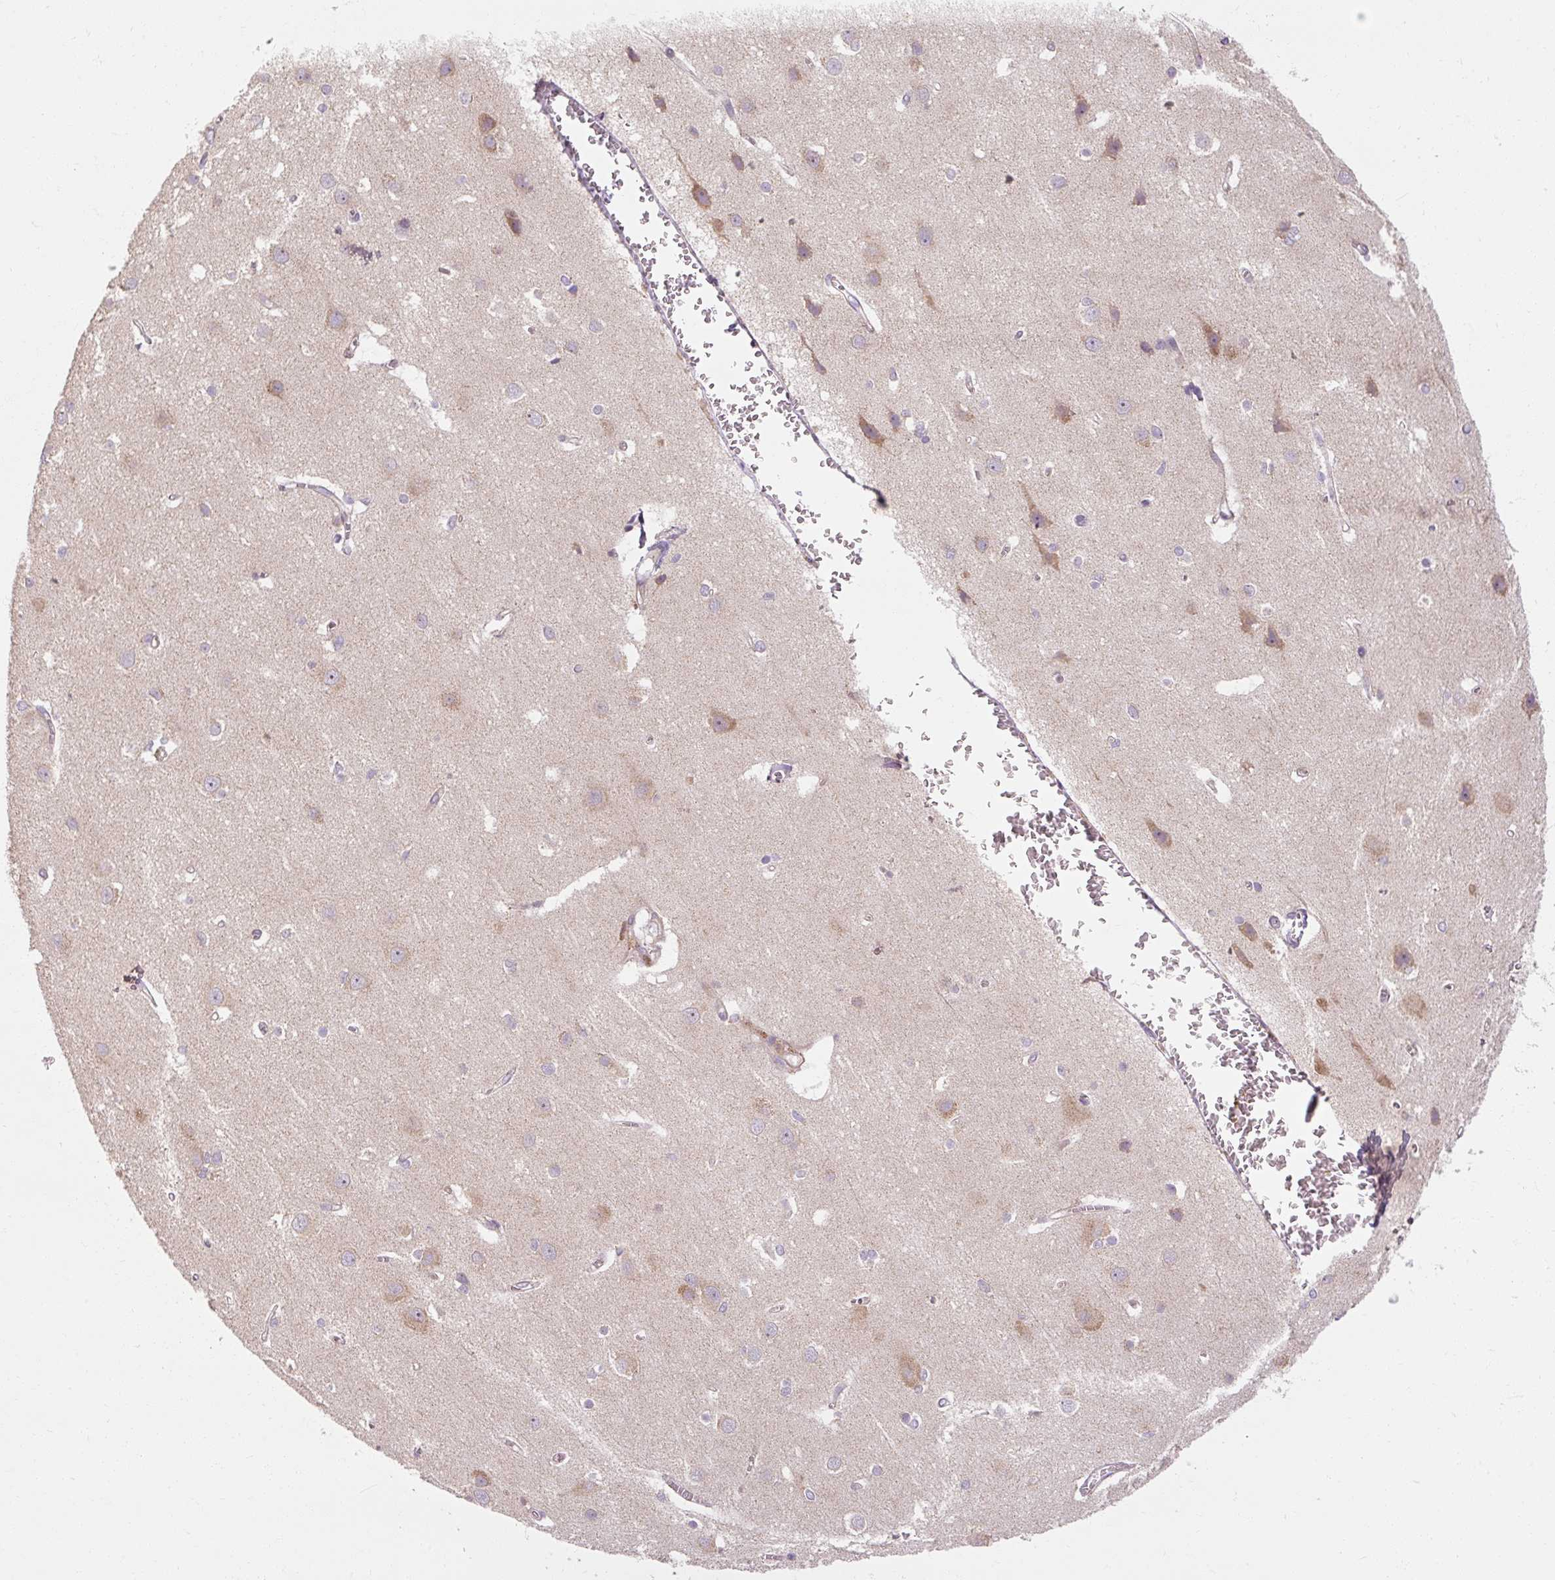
{"staining": {"intensity": "moderate", "quantity": "<25%", "location": "cytoplasmic/membranous"}, "tissue": "cerebral cortex", "cell_type": "Endothelial cells", "image_type": "normal", "snomed": [{"axis": "morphology", "description": "Normal tissue, NOS"}, {"axis": "topography", "description": "Cerebral cortex"}], "caption": "This histopathology image displays benign cerebral cortex stained with immunohistochemistry (IHC) to label a protein in brown. The cytoplasmic/membranous of endothelial cells show moderate positivity for the protein. Nuclei are counter-stained blue.", "gene": "PRSS48", "patient": {"sex": "male", "age": 37}}